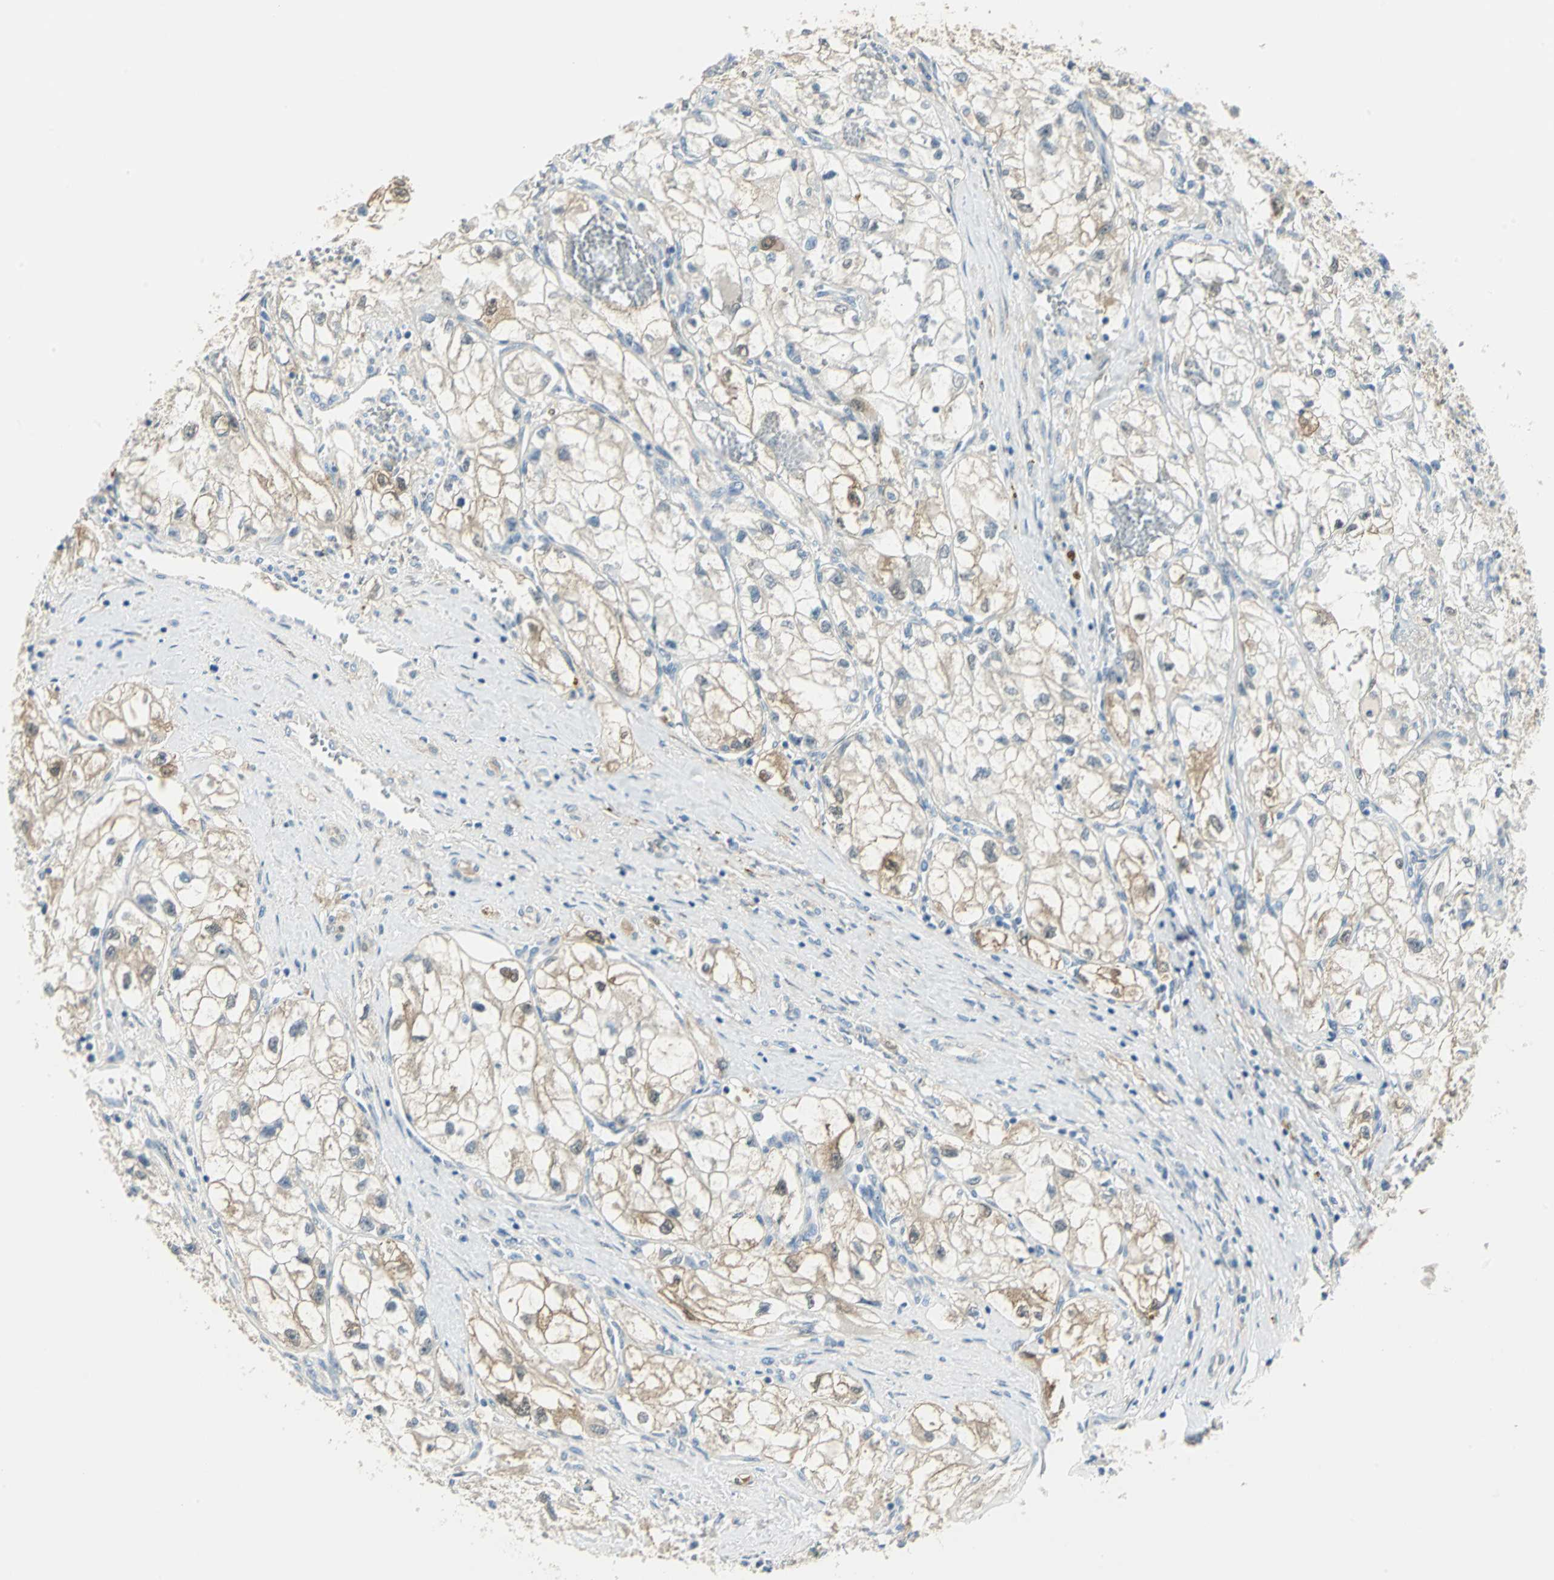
{"staining": {"intensity": "moderate", "quantity": "25%-75%", "location": "cytoplasmic/membranous"}, "tissue": "renal cancer", "cell_type": "Tumor cells", "image_type": "cancer", "snomed": [{"axis": "morphology", "description": "Adenocarcinoma, NOS"}, {"axis": "topography", "description": "Kidney"}], "caption": "Brown immunohistochemical staining in human adenocarcinoma (renal) demonstrates moderate cytoplasmic/membranous expression in about 25%-75% of tumor cells. Immunohistochemistry stains the protein in brown and the nuclei are stained blue.", "gene": "UCHL1", "patient": {"sex": "female", "age": 70}}